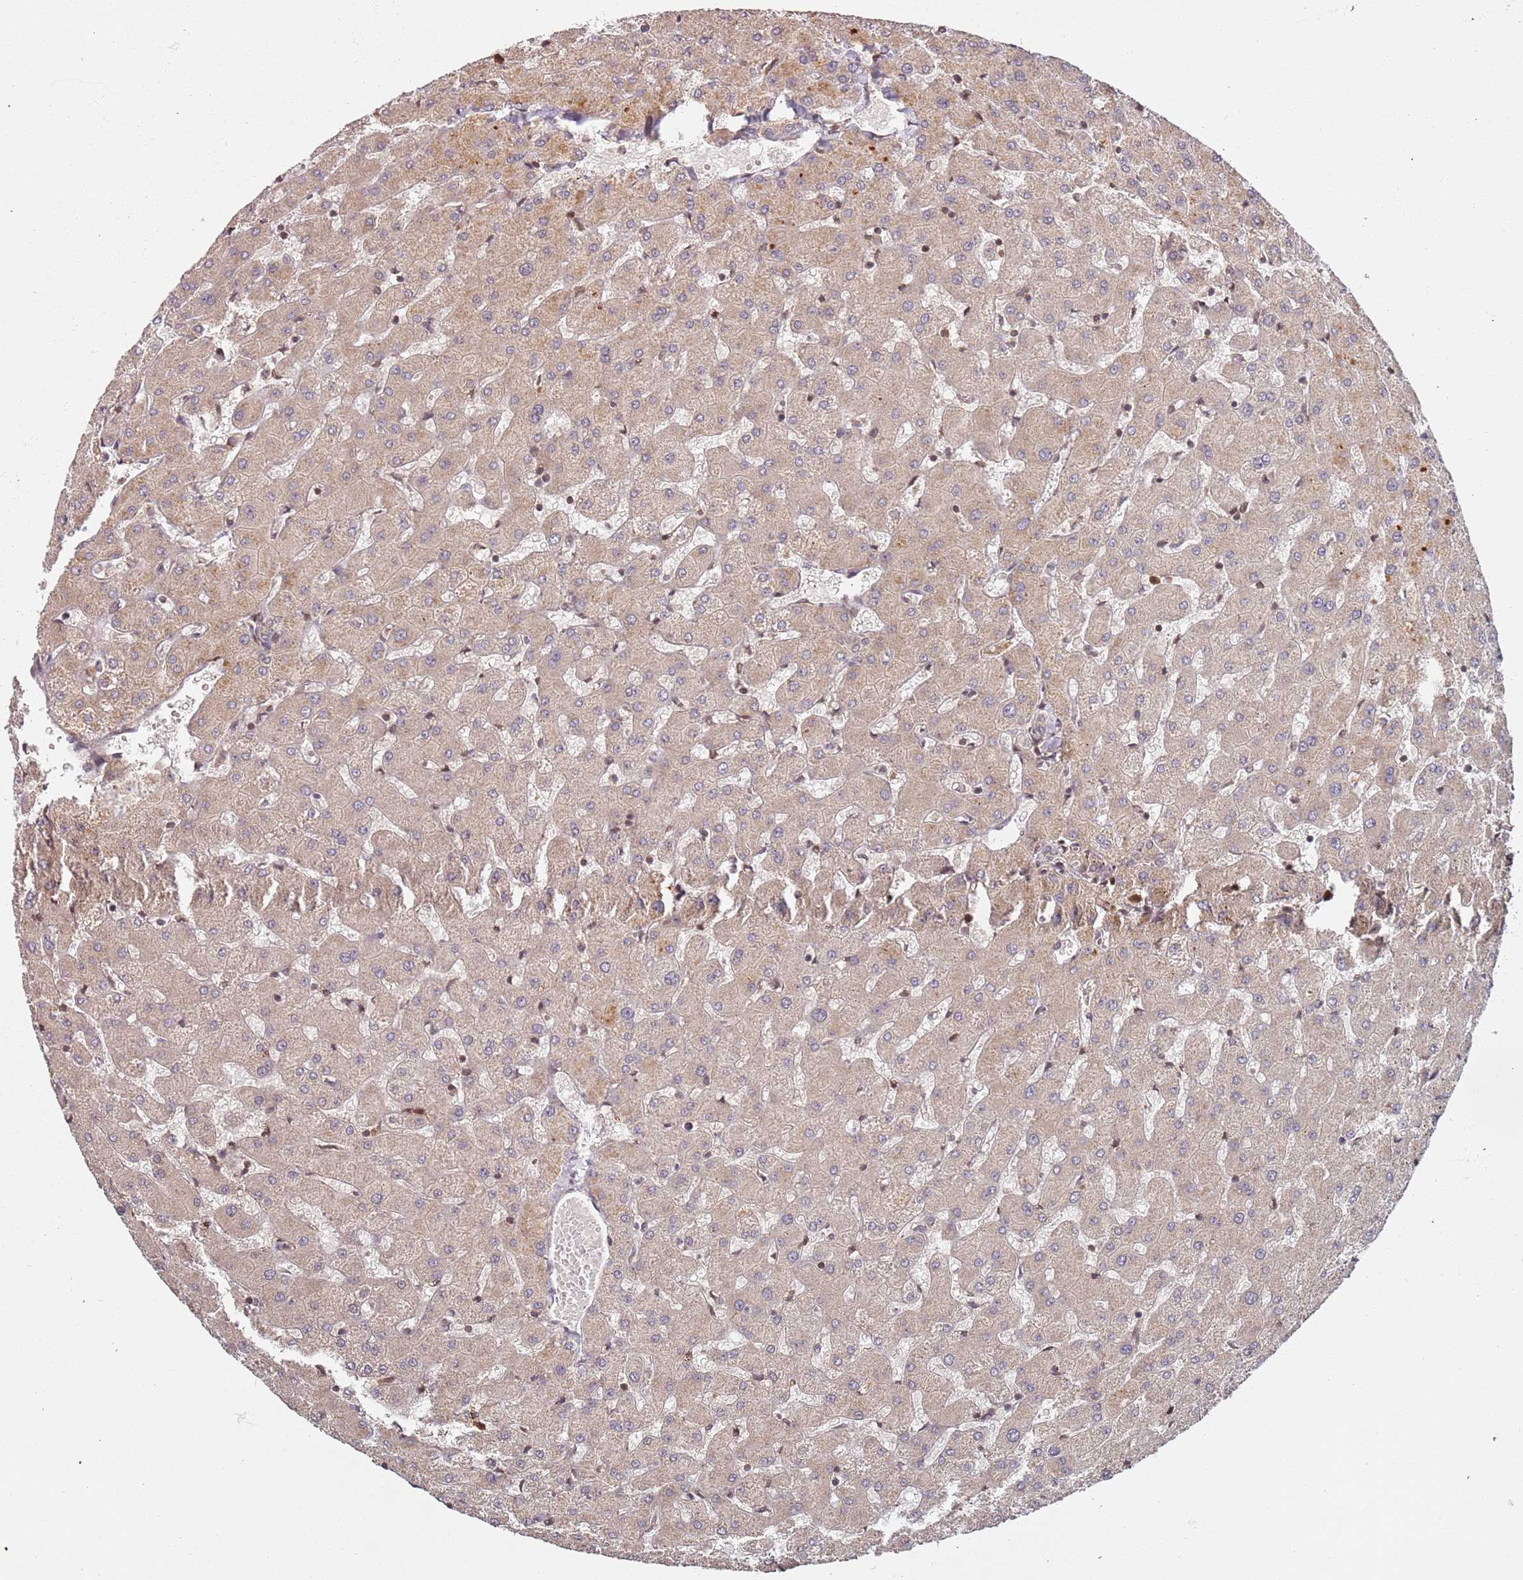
{"staining": {"intensity": "weak", "quantity": "<25%", "location": "cytoplasmic/membranous"}, "tissue": "liver", "cell_type": "Cholangiocytes", "image_type": "normal", "snomed": [{"axis": "morphology", "description": "Normal tissue, NOS"}, {"axis": "topography", "description": "Liver"}], "caption": "Immunohistochemistry of normal liver shows no expression in cholangiocytes. Nuclei are stained in blue.", "gene": "SDCCAG8", "patient": {"sex": "female", "age": 63}}